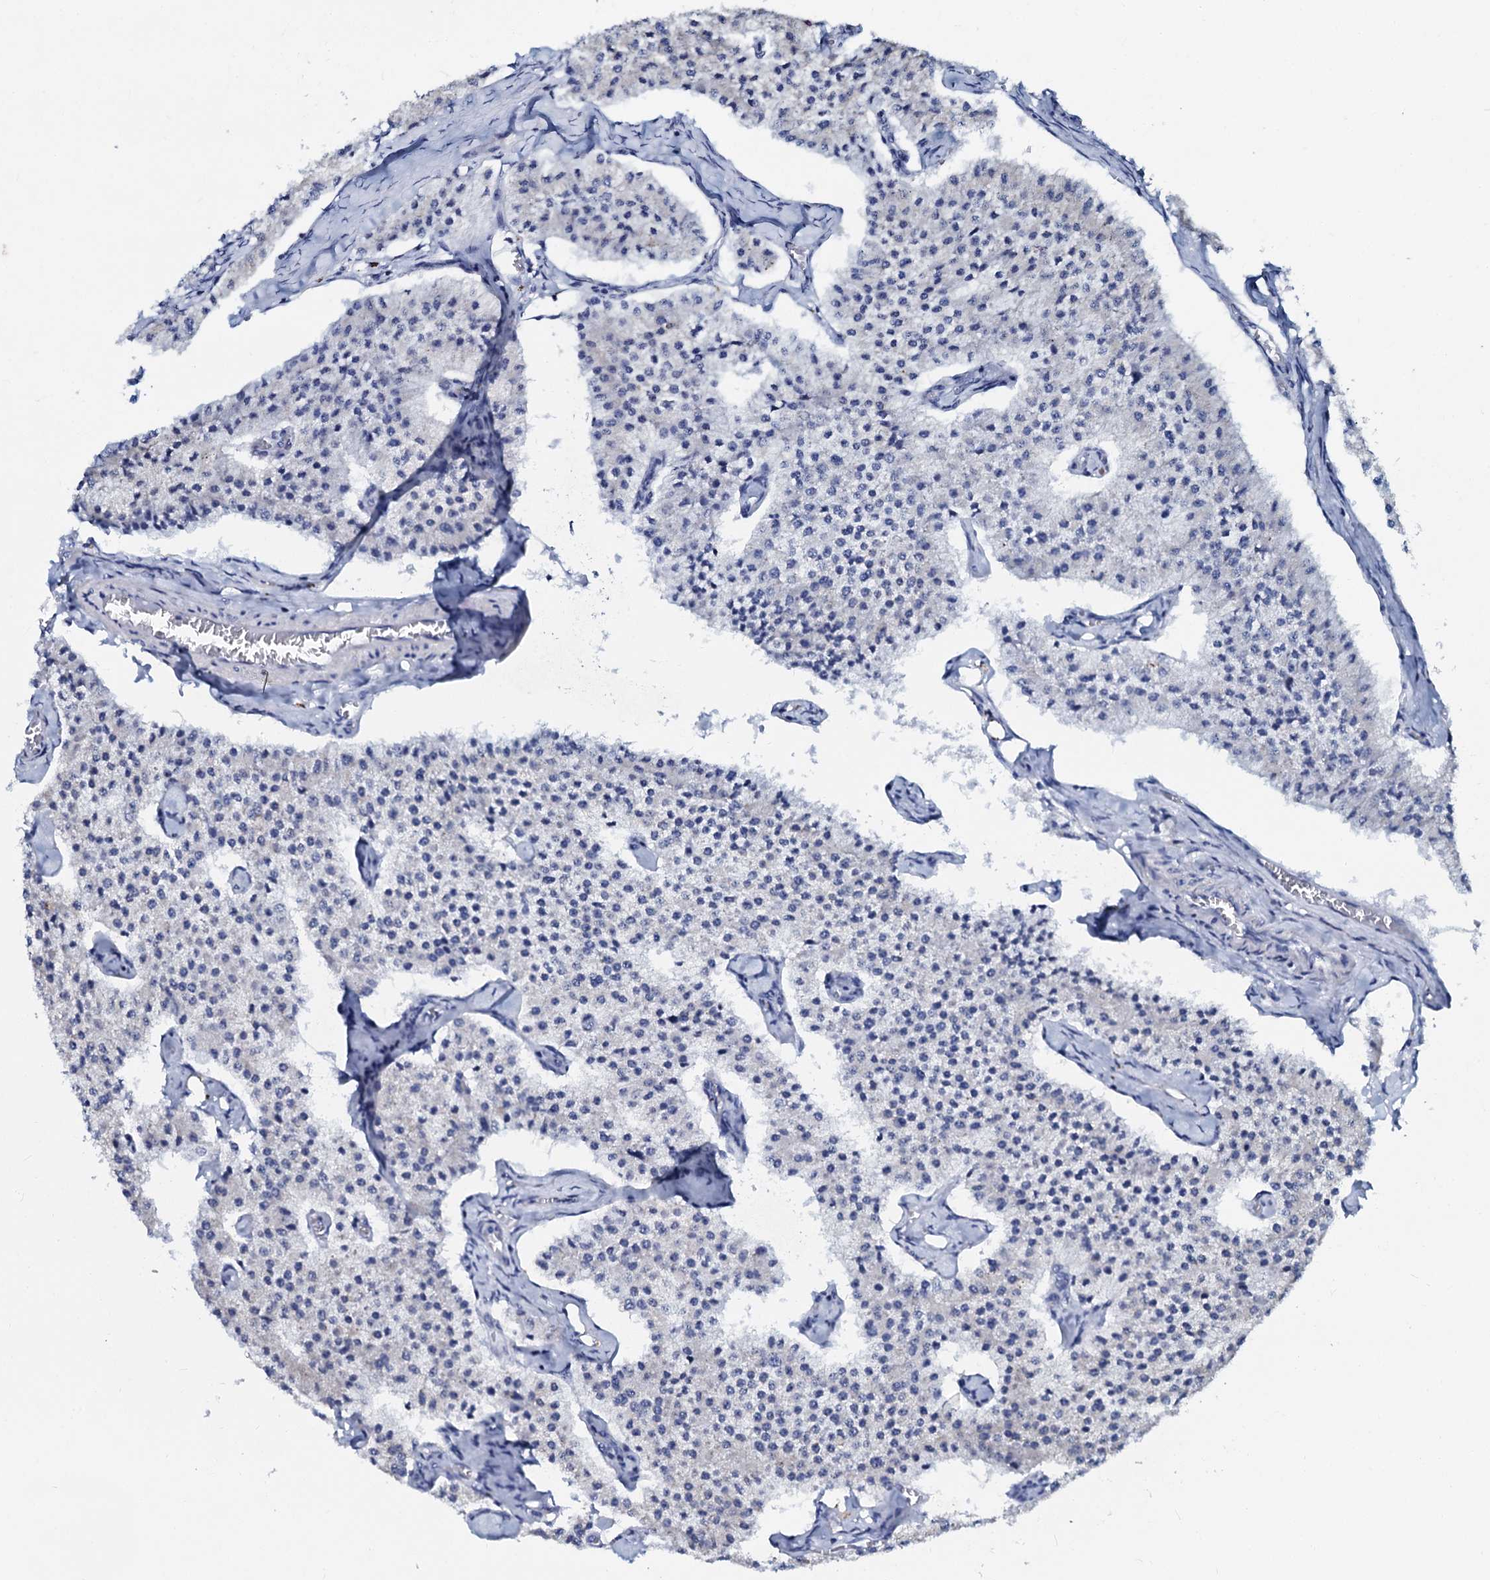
{"staining": {"intensity": "negative", "quantity": "none", "location": "none"}, "tissue": "carcinoid", "cell_type": "Tumor cells", "image_type": "cancer", "snomed": [{"axis": "morphology", "description": "Carcinoid, malignant, NOS"}, {"axis": "topography", "description": "Colon"}], "caption": "Tumor cells show no significant protein staining in carcinoid (malignant).", "gene": "SLC37A4", "patient": {"sex": "female", "age": 52}}